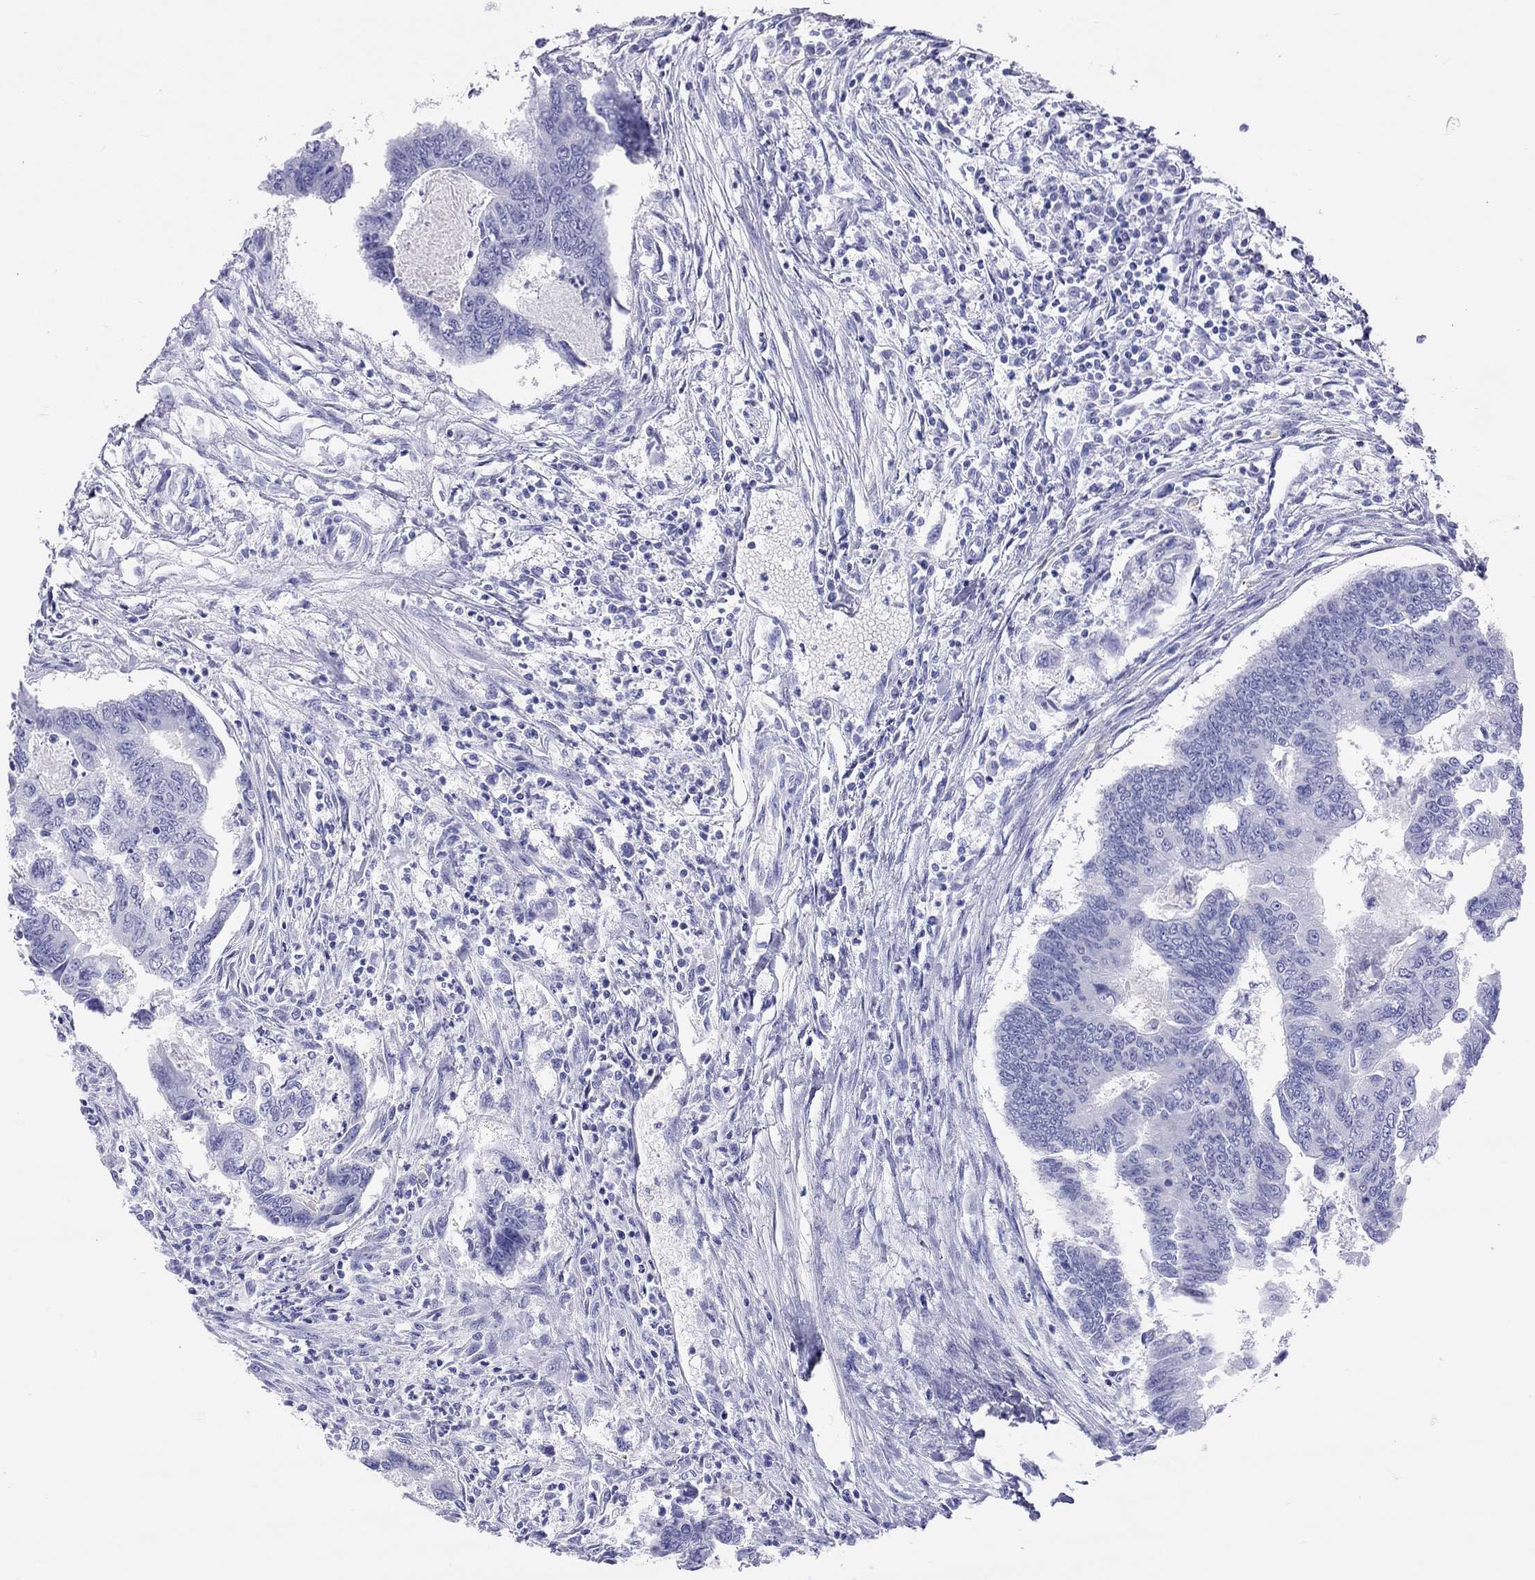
{"staining": {"intensity": "negative", "quantity": "none", "location": "none"}, "tissue": "colorectal cancer", "cell_type": "Tumor cells", "image_type": "cancer", "snomed": [{"axis": "morphology", "description": "Adenocarcinoma, NOS"}, {"axis": "topography", "description": "Colon"}], "caption": "High power microscopy image of an immunohistochemistry (IHC) micrograph of colorectal adenocarcinoma, revealing no significant expression in tumor cells. (DAB (3,3'-diaminobenzidine) immunohistochemistry visualized using brightfield microscopy, high magnification).", "gene": "HLA-DQB2", "patient": {"sex": "female", "age": 65}}